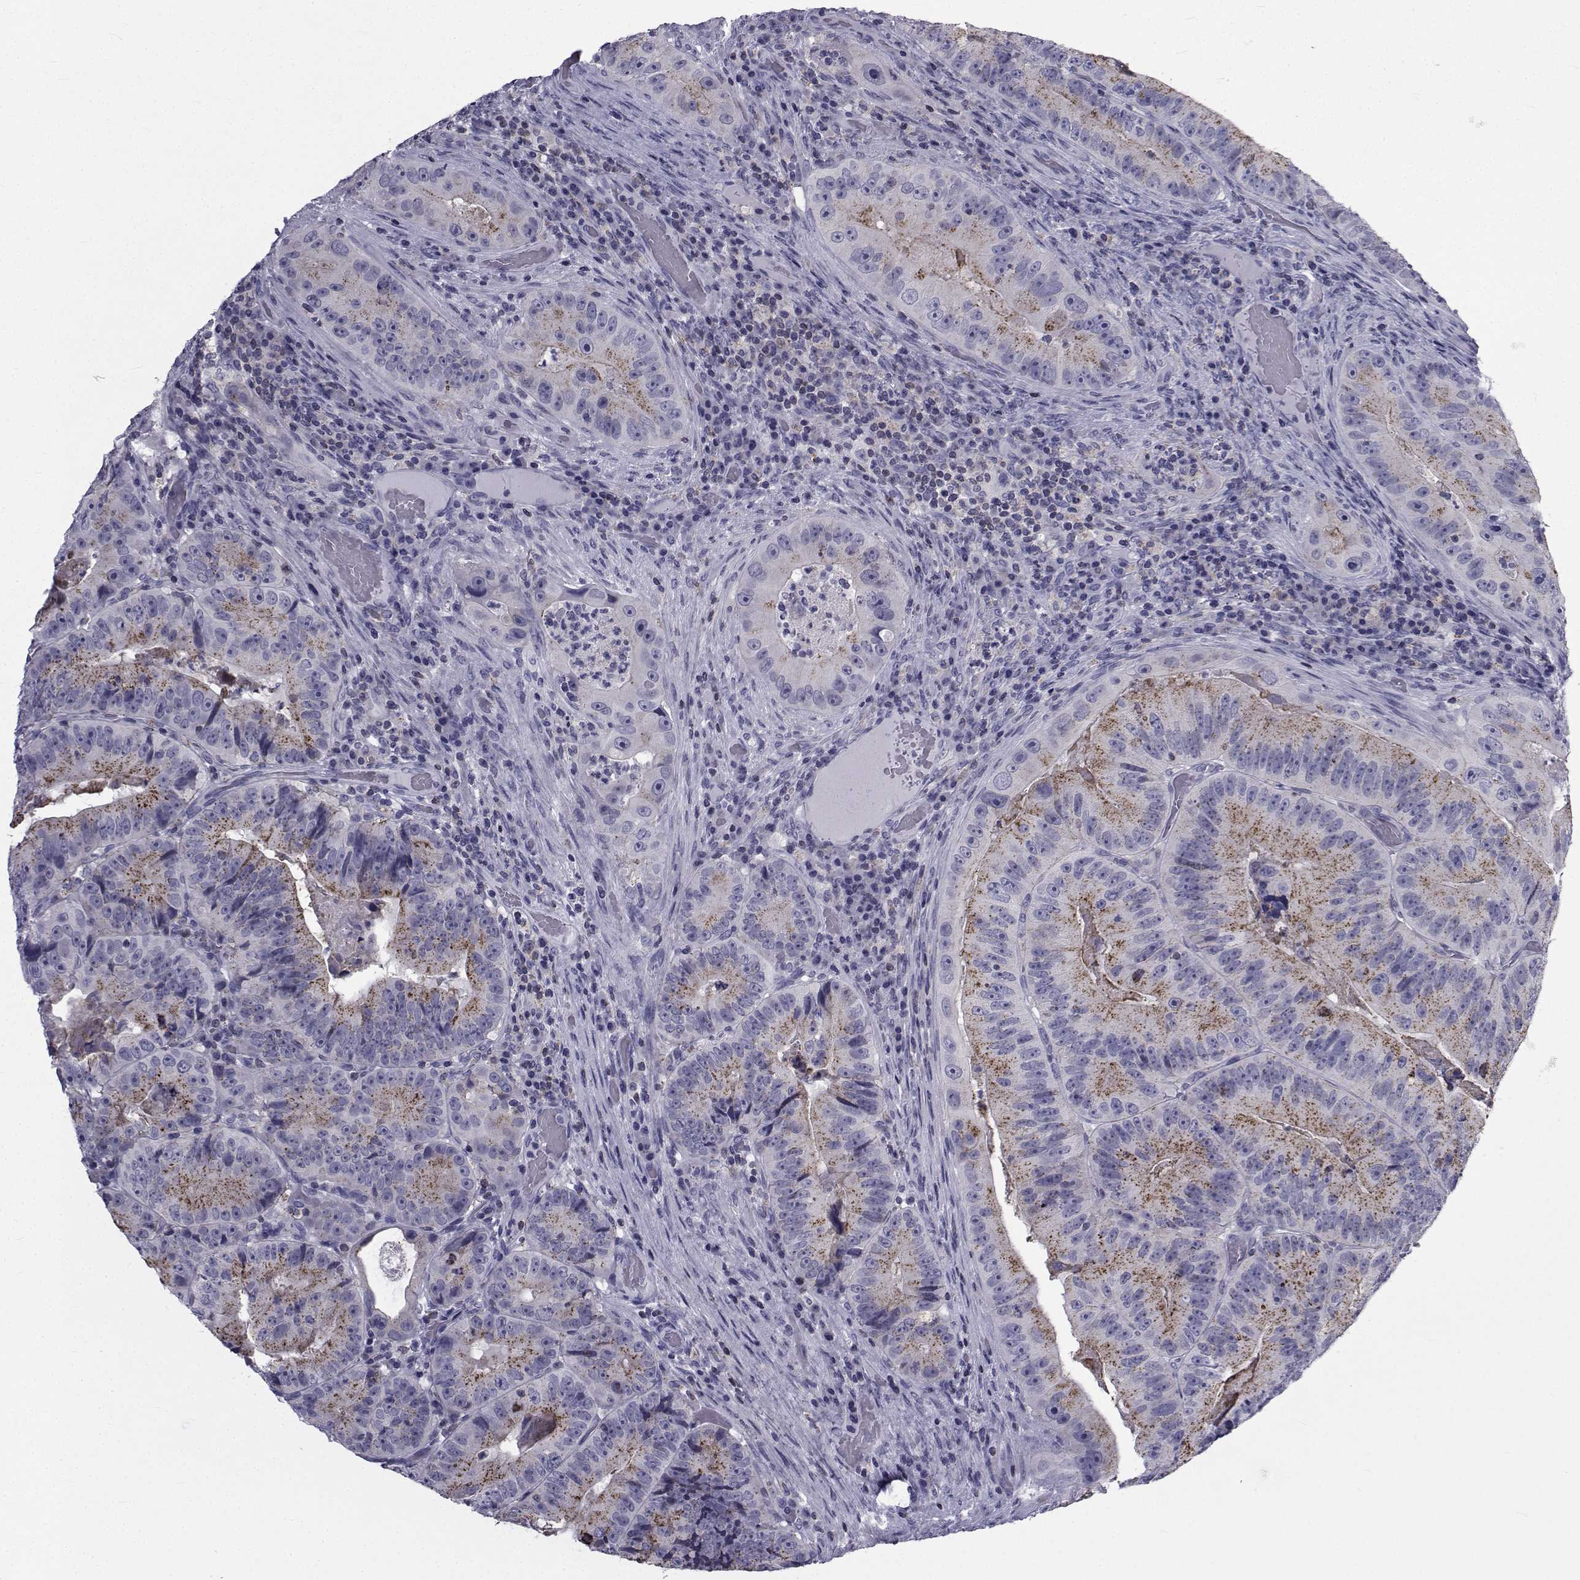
{"staining": {"intensity": "moderate", "quantity": "25%-75%", "location": "cytoplasmic/membranous"}, "tissue": "colorectal cancer", "cell_type": "Tumor cells", "image_type": "cancer", "snomed": [{"axis": "morphology", "description": "Adenocarcinoma, NOS"}, {"axis": "topography", "description": "Colon"}], "caption": "Immunohistochemical staining of human colorectal cancer exhibits moderate cytoplasmic/membranous protein staining in approximately 25%-75% of tumor cells.", "gene": "PDE6H", "patient": {"sex": "female", "age": 86}}